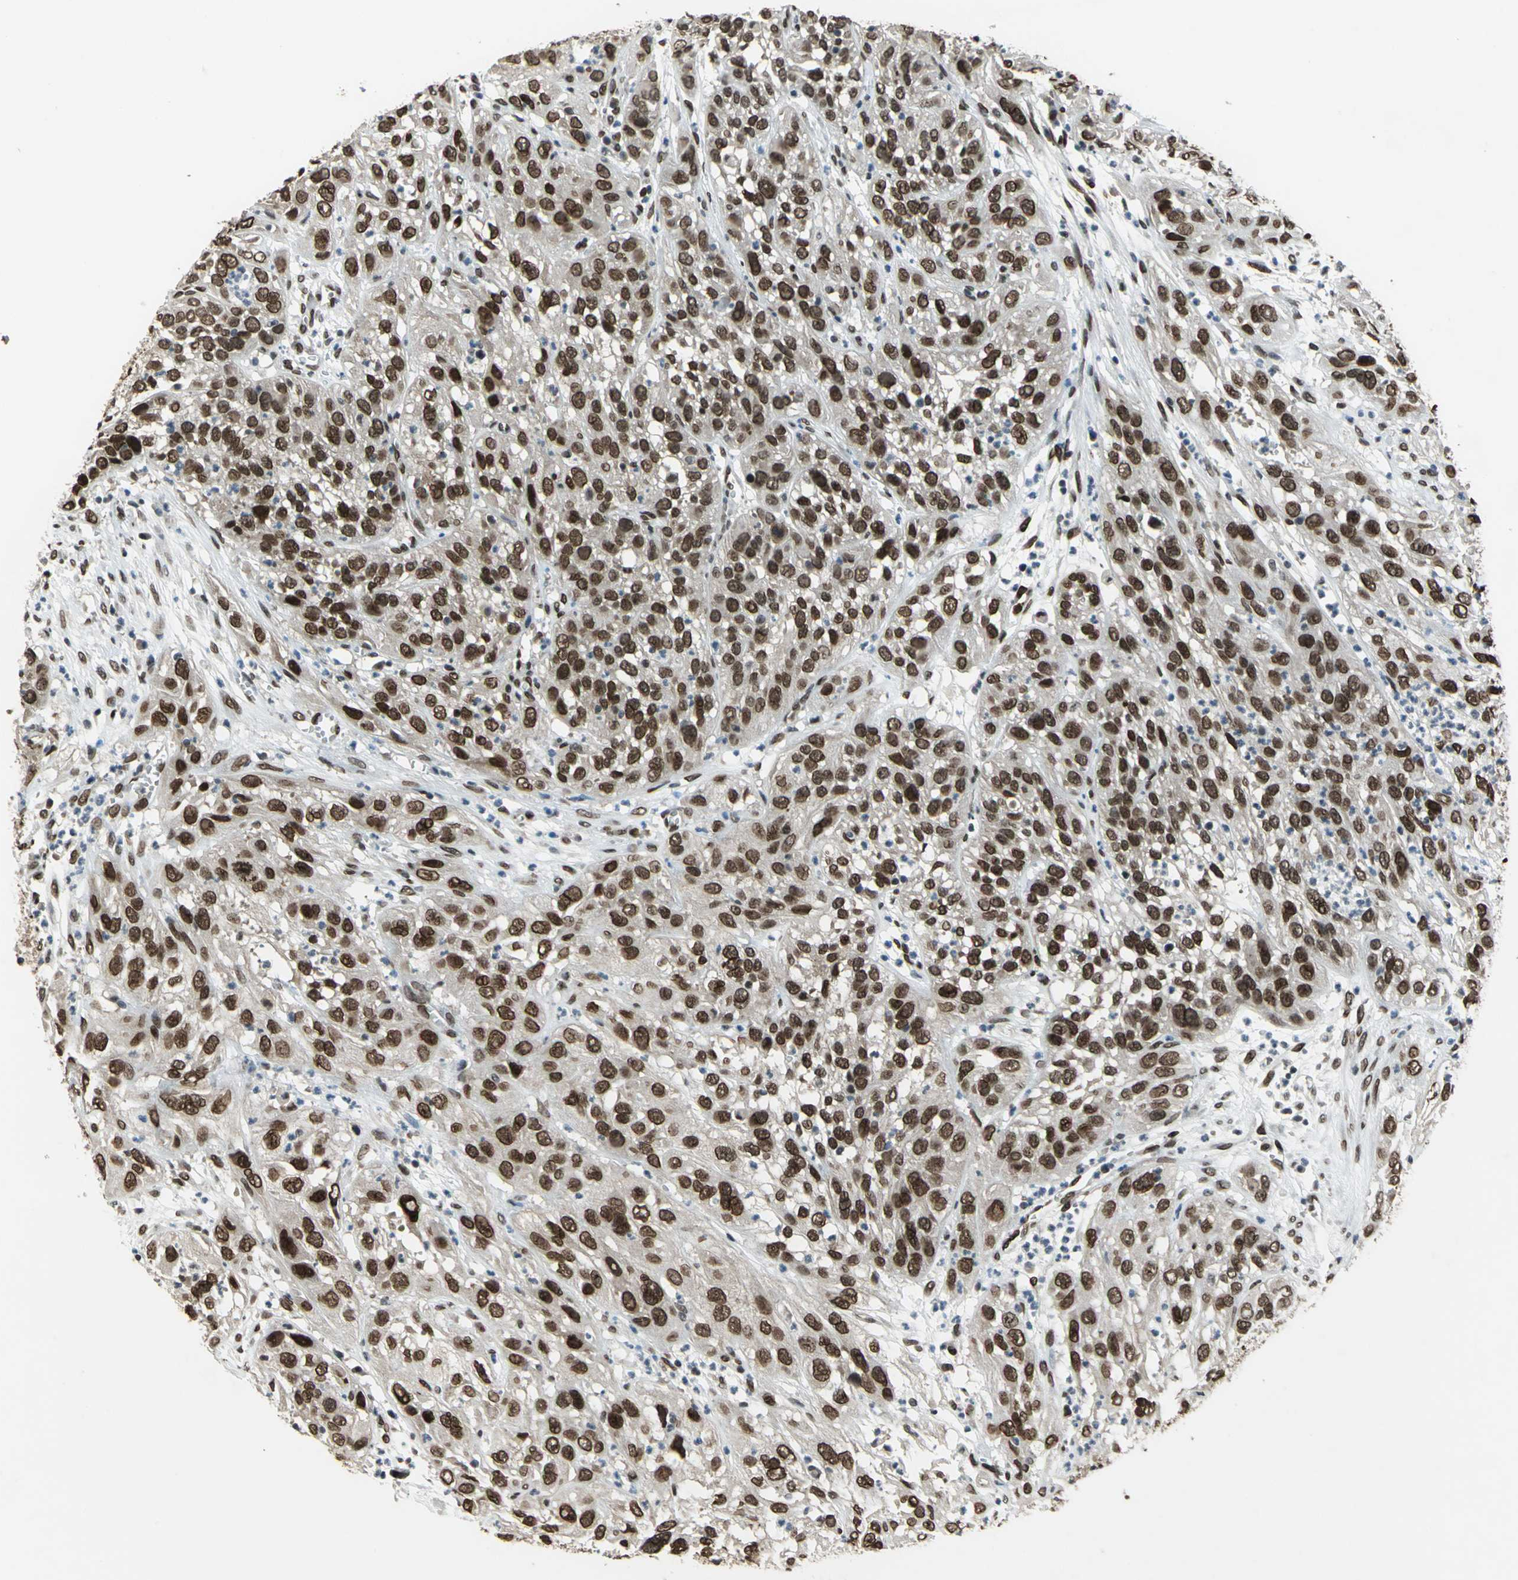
{"staining": {"intensity": "strong", "quantity": ">75%", "location": "cytoplasmic/membranous,nuclear"}, "tissue": "cervical cancer", "cell_type": "Tumor cells", "image_type": "cancer", "snomed": [{"axis": "morphology", "description": "Squamous cell carcinoma, NOS"}, {"axis": "topography", "description": "Cervix"}], "caption": "IHC micrograph of neoplastic tissue: cervical cancer (squamous cell carcinoma) stained using IHC shows high levels of strong protein expression localized specifically in the cytoplasmic/membranous and nuclear of tumor cells, appearing as a cytoplasmic/membranous and nuclear brown color.", "gene": "ISY1", "patient": {"sex": "female", "age": 32}}